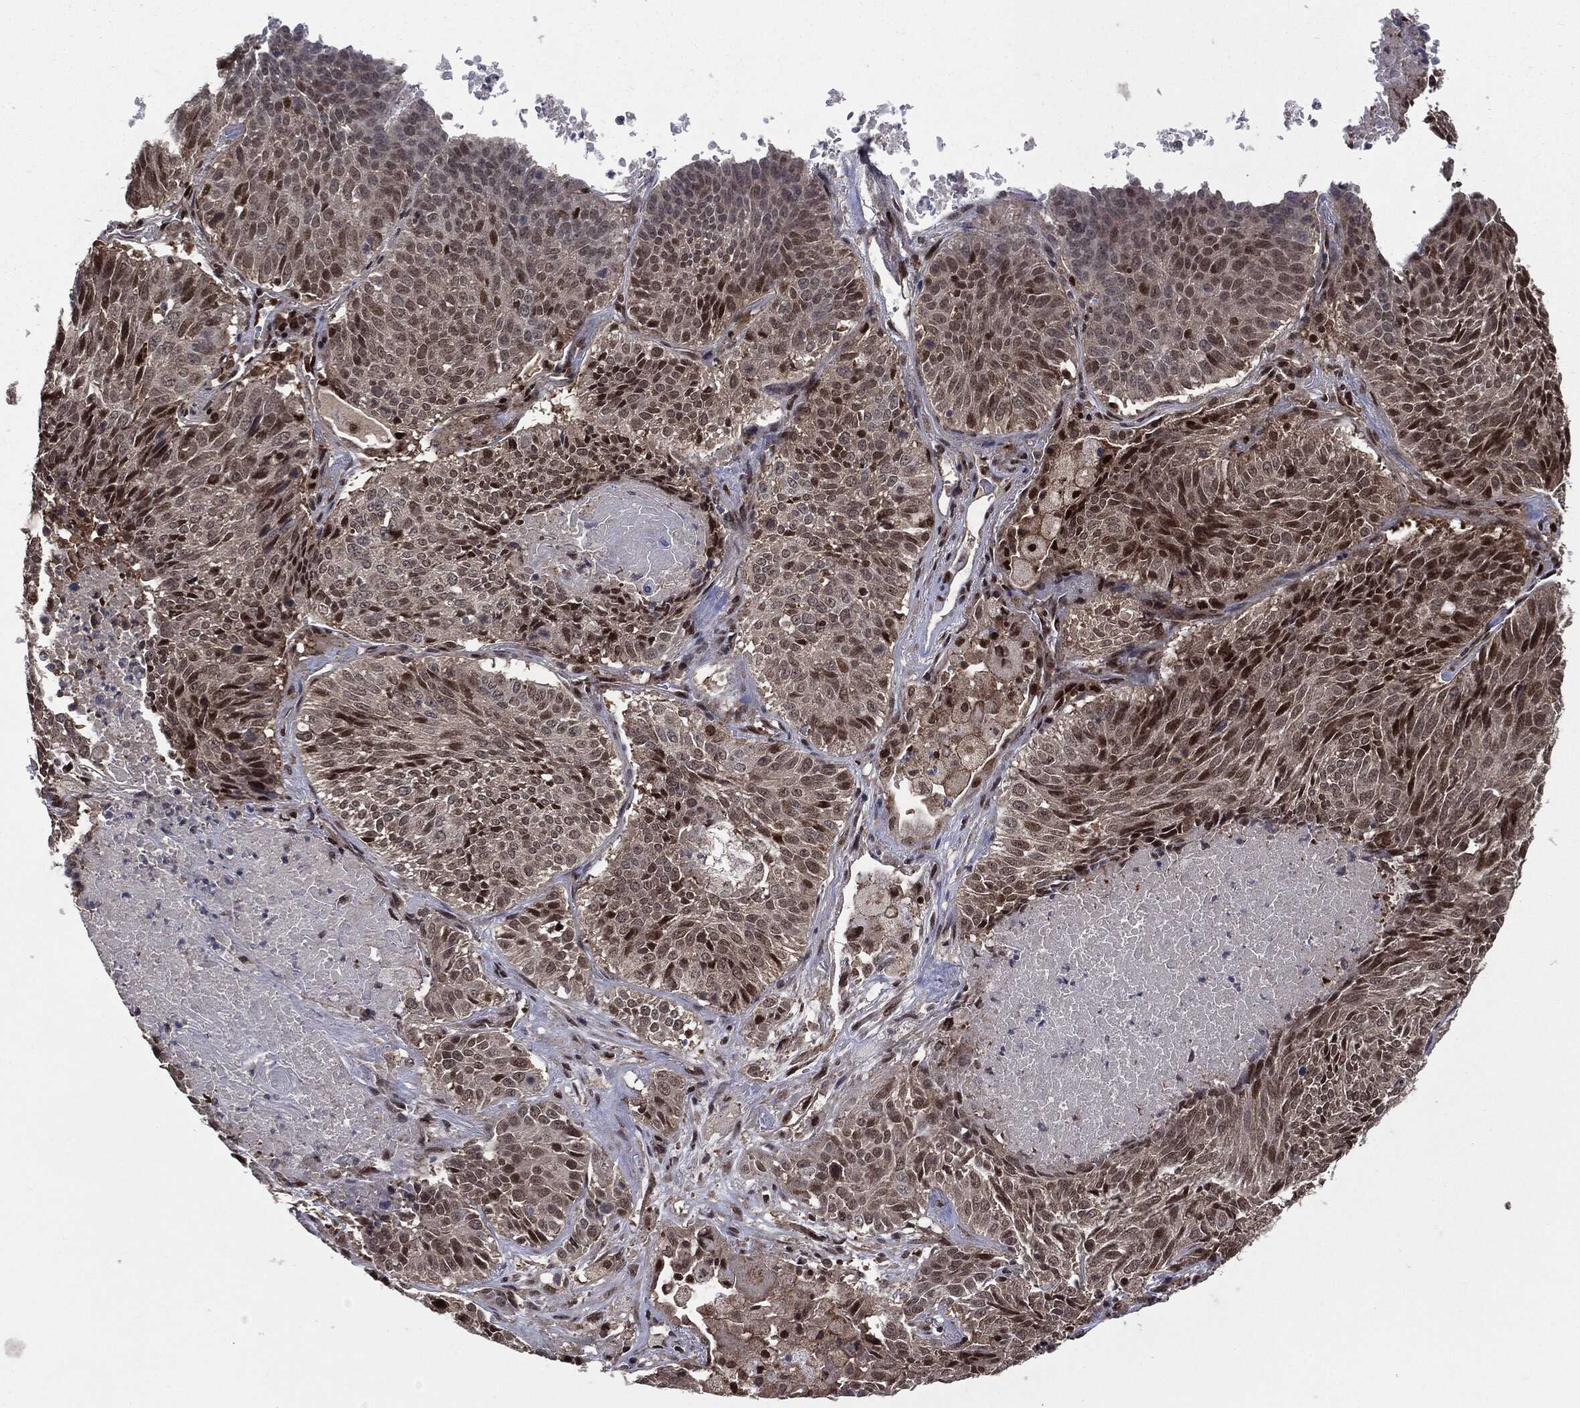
{"staining": {"intensity": "moderate", "quantity": "<25%", "location": "nuclear"}, "tissue": "lung cancer", "cell_type": "Tumor cells", "image_type": "cancer", "snomed": [{"axis": "morphology", "description": "Squamous cell carcinoma, NOS"}, {"axis": "topography", "description": "Lung"}], "caption": "Human squamous cell carcinoma (lung) stained with a protein marker displays moderate staining in tumor cells.", "gene": "PTPA", "patient": {"sex": "male", "age": 64}}